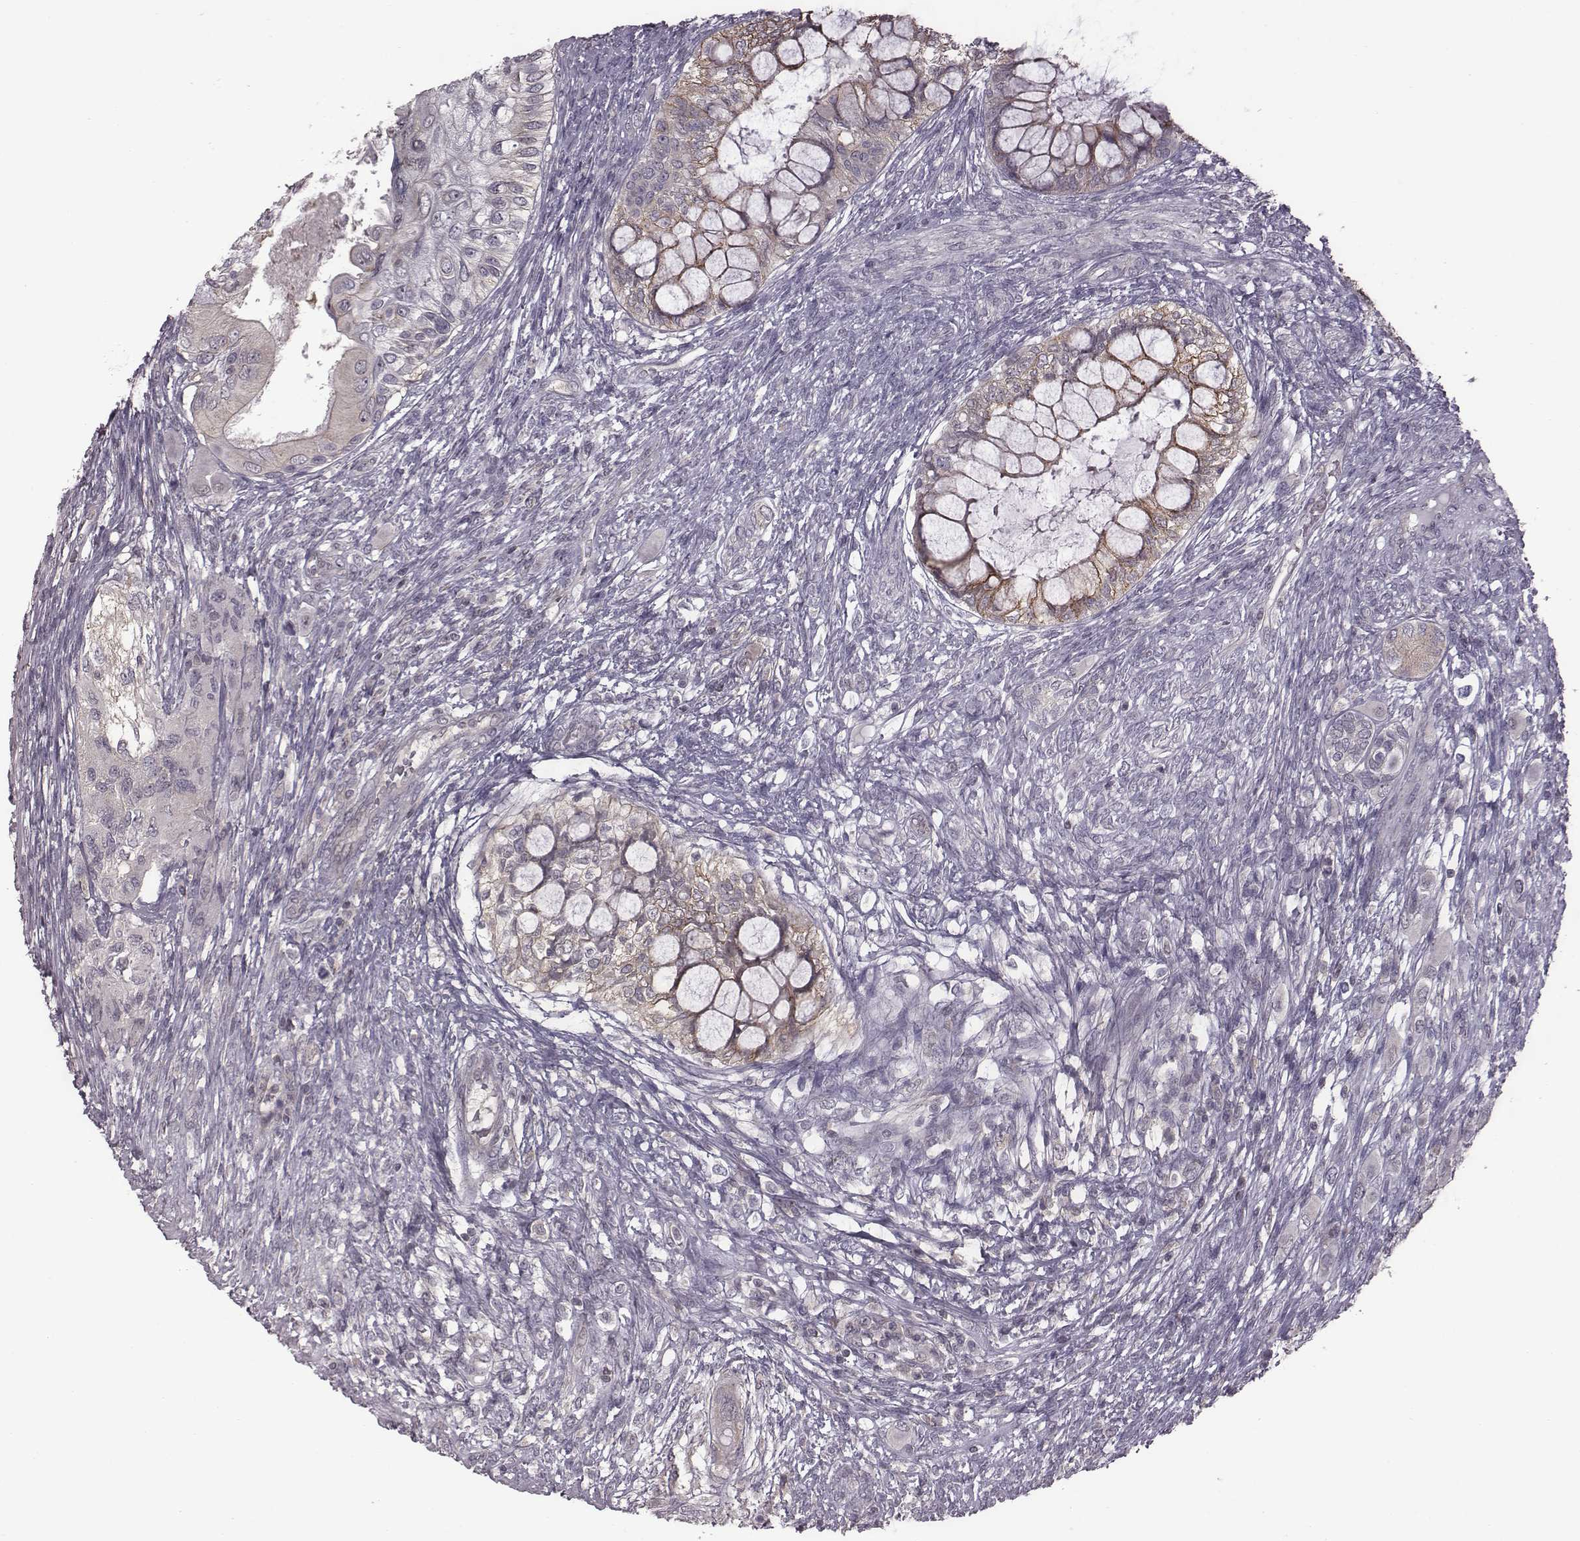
{"staining": {"intensity": "moderate", "quantity": "<25%", "location": "cytoplasmic/membranous"}, "tissue": "testis cancer", "cell_type": "Tumor cells", "image_type": "cancer", "snomed": [{"axis": "morphology", "description": "Seminoma, NOS"}, {"axis": "morphology", "description": "Carcinoma, Embryonal, NOS"}, {"axis": "topography", "description": "Testis"}], "caption": "An immunohistochemistry (IHC) micrograph of tumor tissue is shown. Protein staining in brown labels moderate cytoplasmic/membranous positivity in testis cancer (embryonal carcinoma) within tumor cells. The protein is stained brown, and the nuclei are stained in blue (DAB (3,3'-diaminobenzidine) IHC with brightfield microscopy, high magnification).", "gene": "BICDL1", "patient": {"sex": "male", "age": 41}}